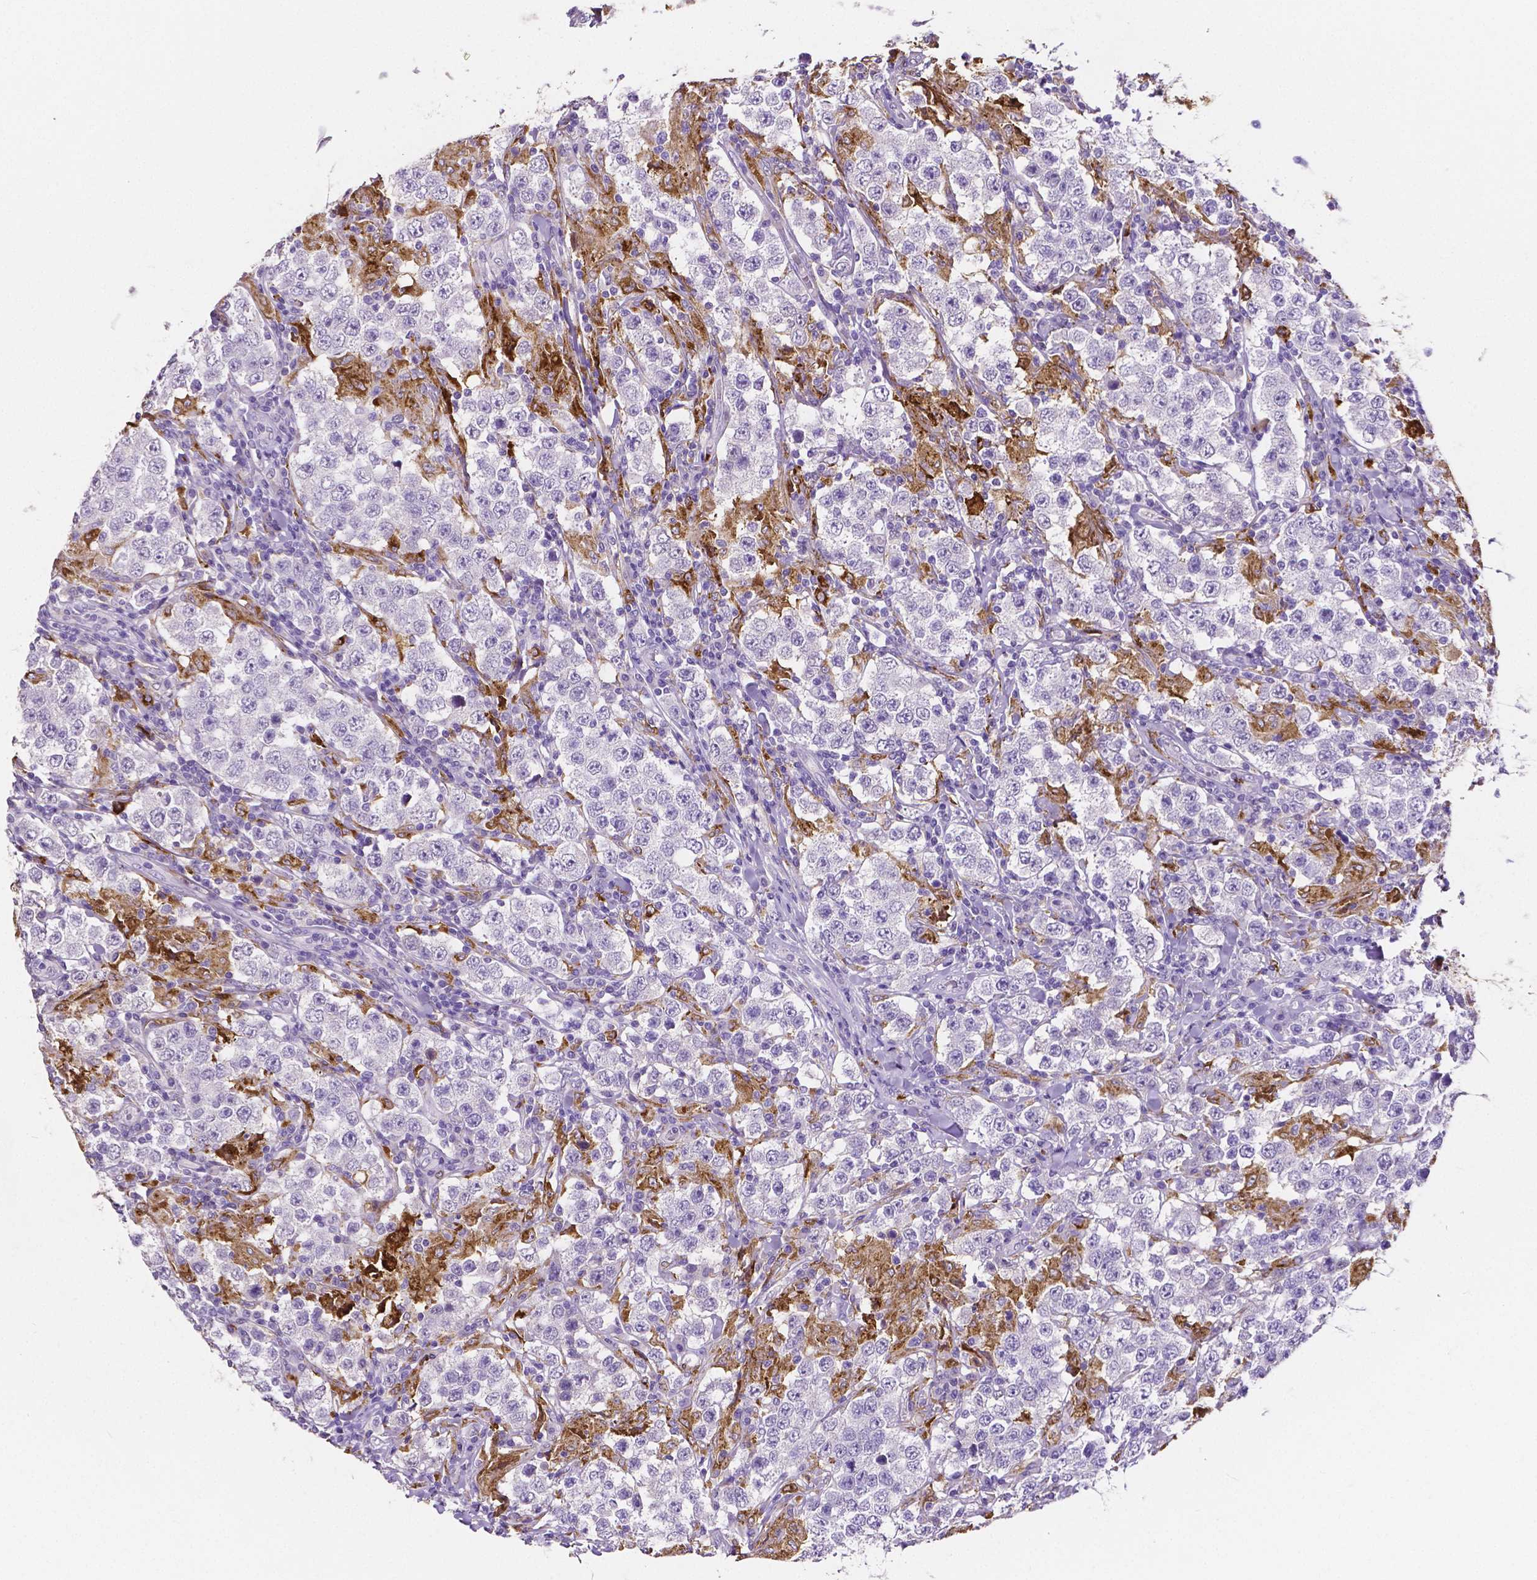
{"staining": {"intensity": "negative", "quantity": "none", "location": "none"}, "tissue": "testis cancer", "cell_type": "Tumor cells", "image_type": "cancer", "snomed": [{"axis": "morphology", "description": "Seminoma, NOS"}, {"axis": "morphology", "description": "Carcinoma, Embryonal, NOS"}, {"axis": "topography", "description": "Testis"}], "caption": "High power microscopy photomicrograph of an immunohistochemistry (IHC) micrograph of embryonal carcinoma (testis), revealing no significant expression in tumor cells.", "gene": "MMP9", "patient": {"sex": "male", "age": 41}}